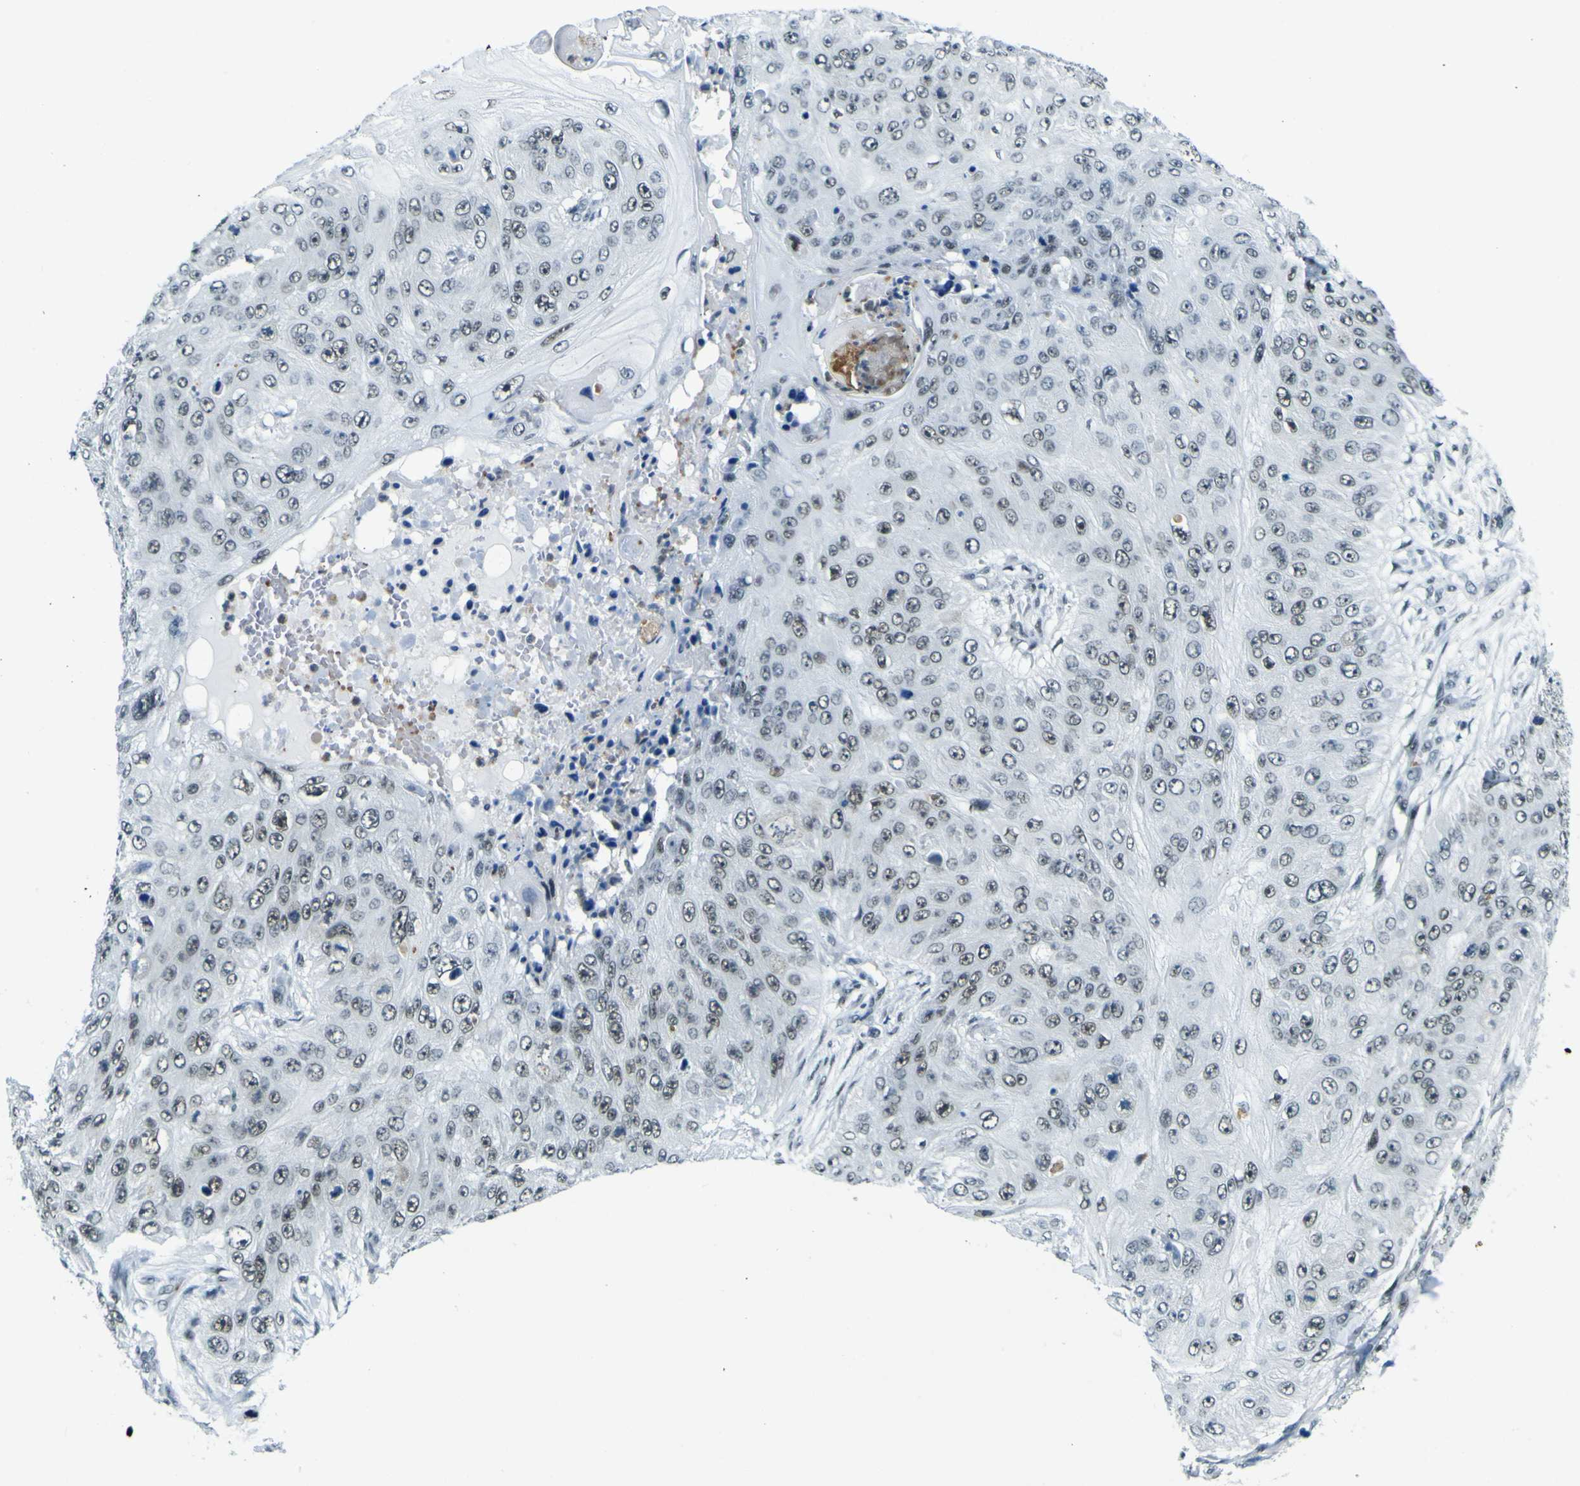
{"staining": {"intensity": "moderate", "quantity": "<25%", "location": "nuclear"}, "tissue": "skin cancer", "cell_type": "Tumor cells", "image_type": "cancer", "snomed": [{"axis": "morphology", "description": "Squamous cell carcinoma, NOS"}, {"axis": "topography", "description": "Skin"}], "caption": "This image demonstrates immunohistochemistry (IHC) staining of human squamous cell carcinoma (skin), with low moderate nuclear positivity in about <25% of tumor cells.", "gene": "CEBPG", "patient": {"sex": "female", "age": 80}}